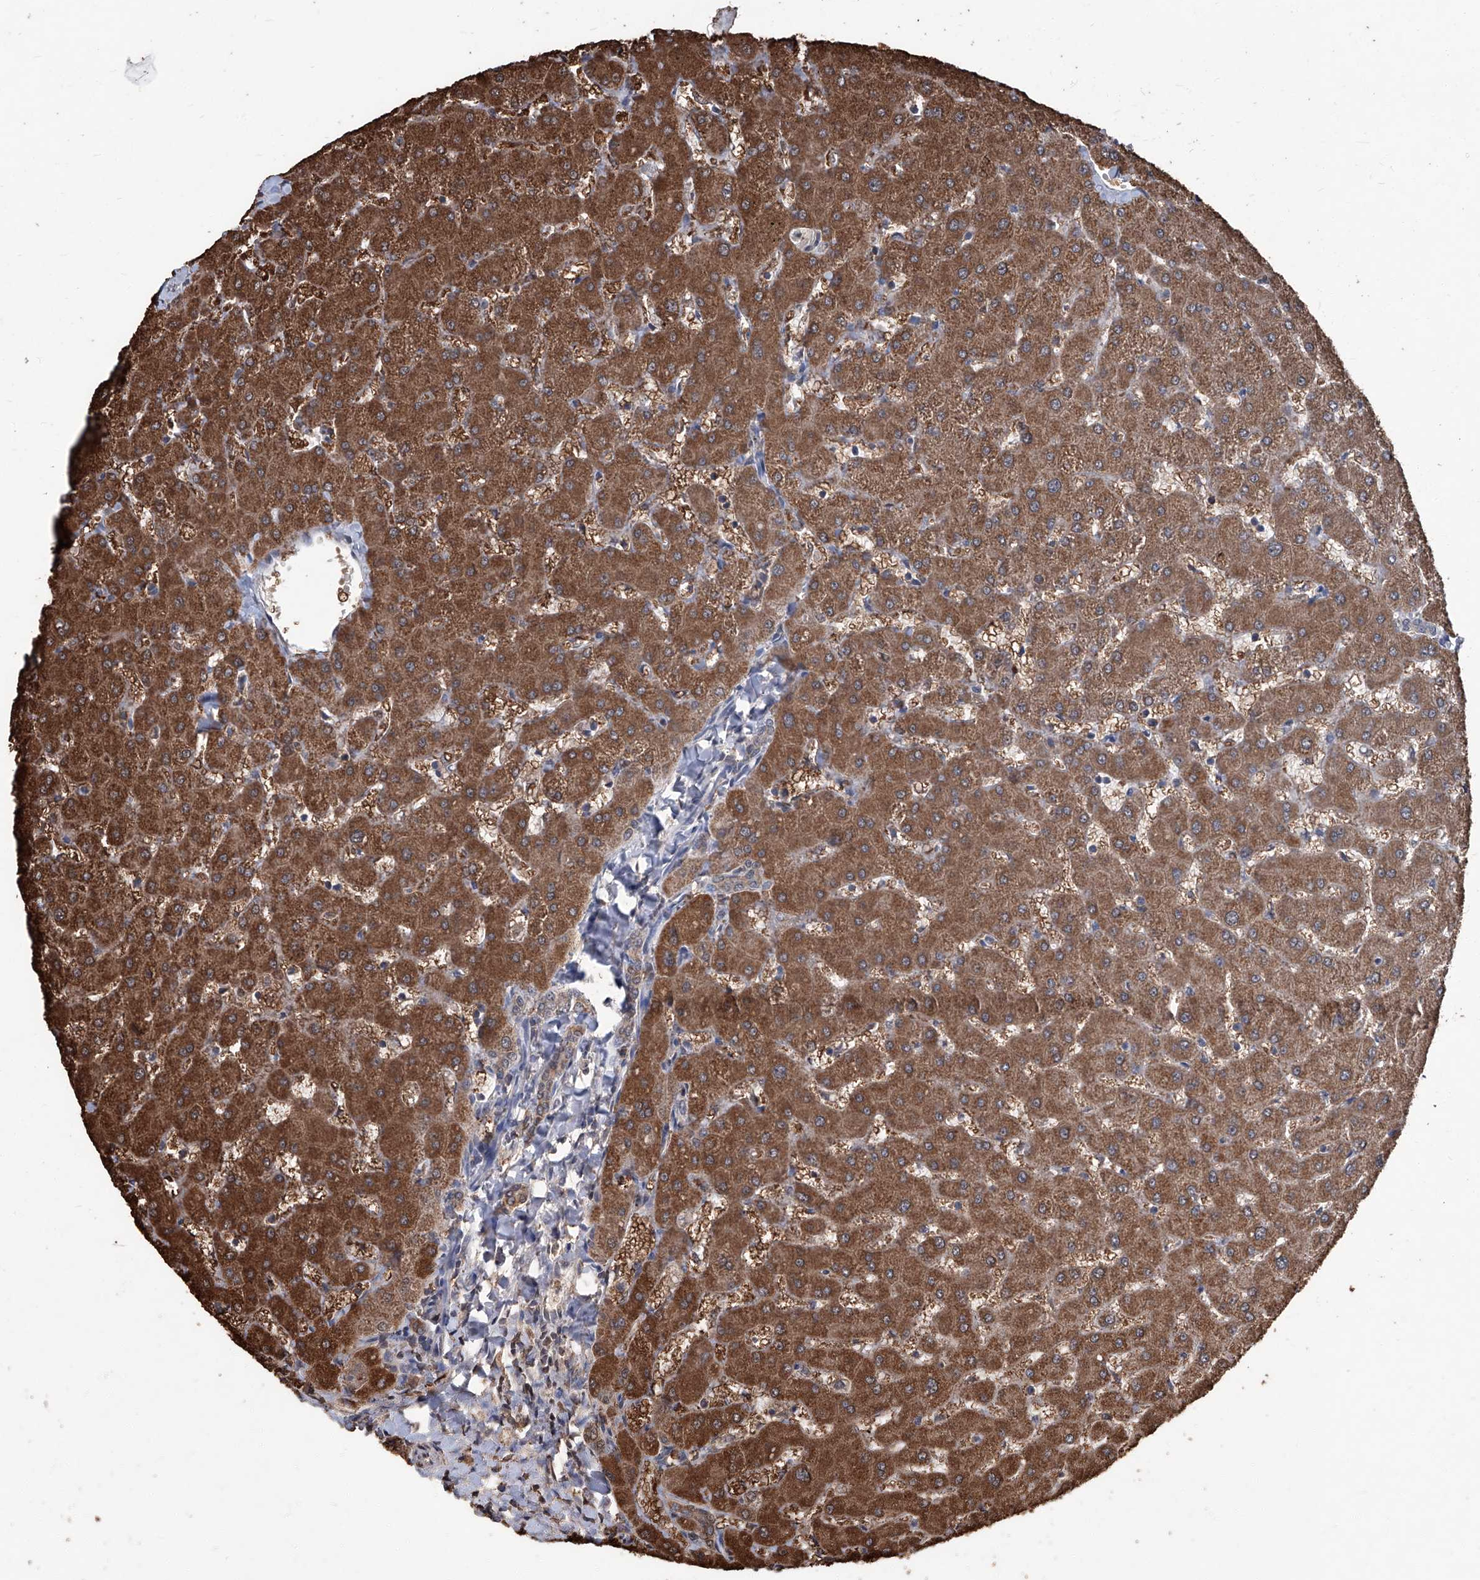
{"staining": {"intensity": "moderate", "quantity": ">75%", "location": "cytoplasmic/membranous"}, "tissue": "liver", "cell_type": "Cholangiocytes", "image_type": "normal", "snomed": [{"axis": "morphology", "description": "Normal tissue, NOS"}, {"axis": "topography", "description": "Liver"}], "caption": "This micrograph demonstrates unremarkable liver stained with immunohistochemistry to label a protein in brown. The cytoplasmic/membranous of cholangiocytes show moderate positivity for the protein. Nuclei are counter-stained blue.", "gene": "STARD7", "patient": {"sex": "female", "age": 63}}